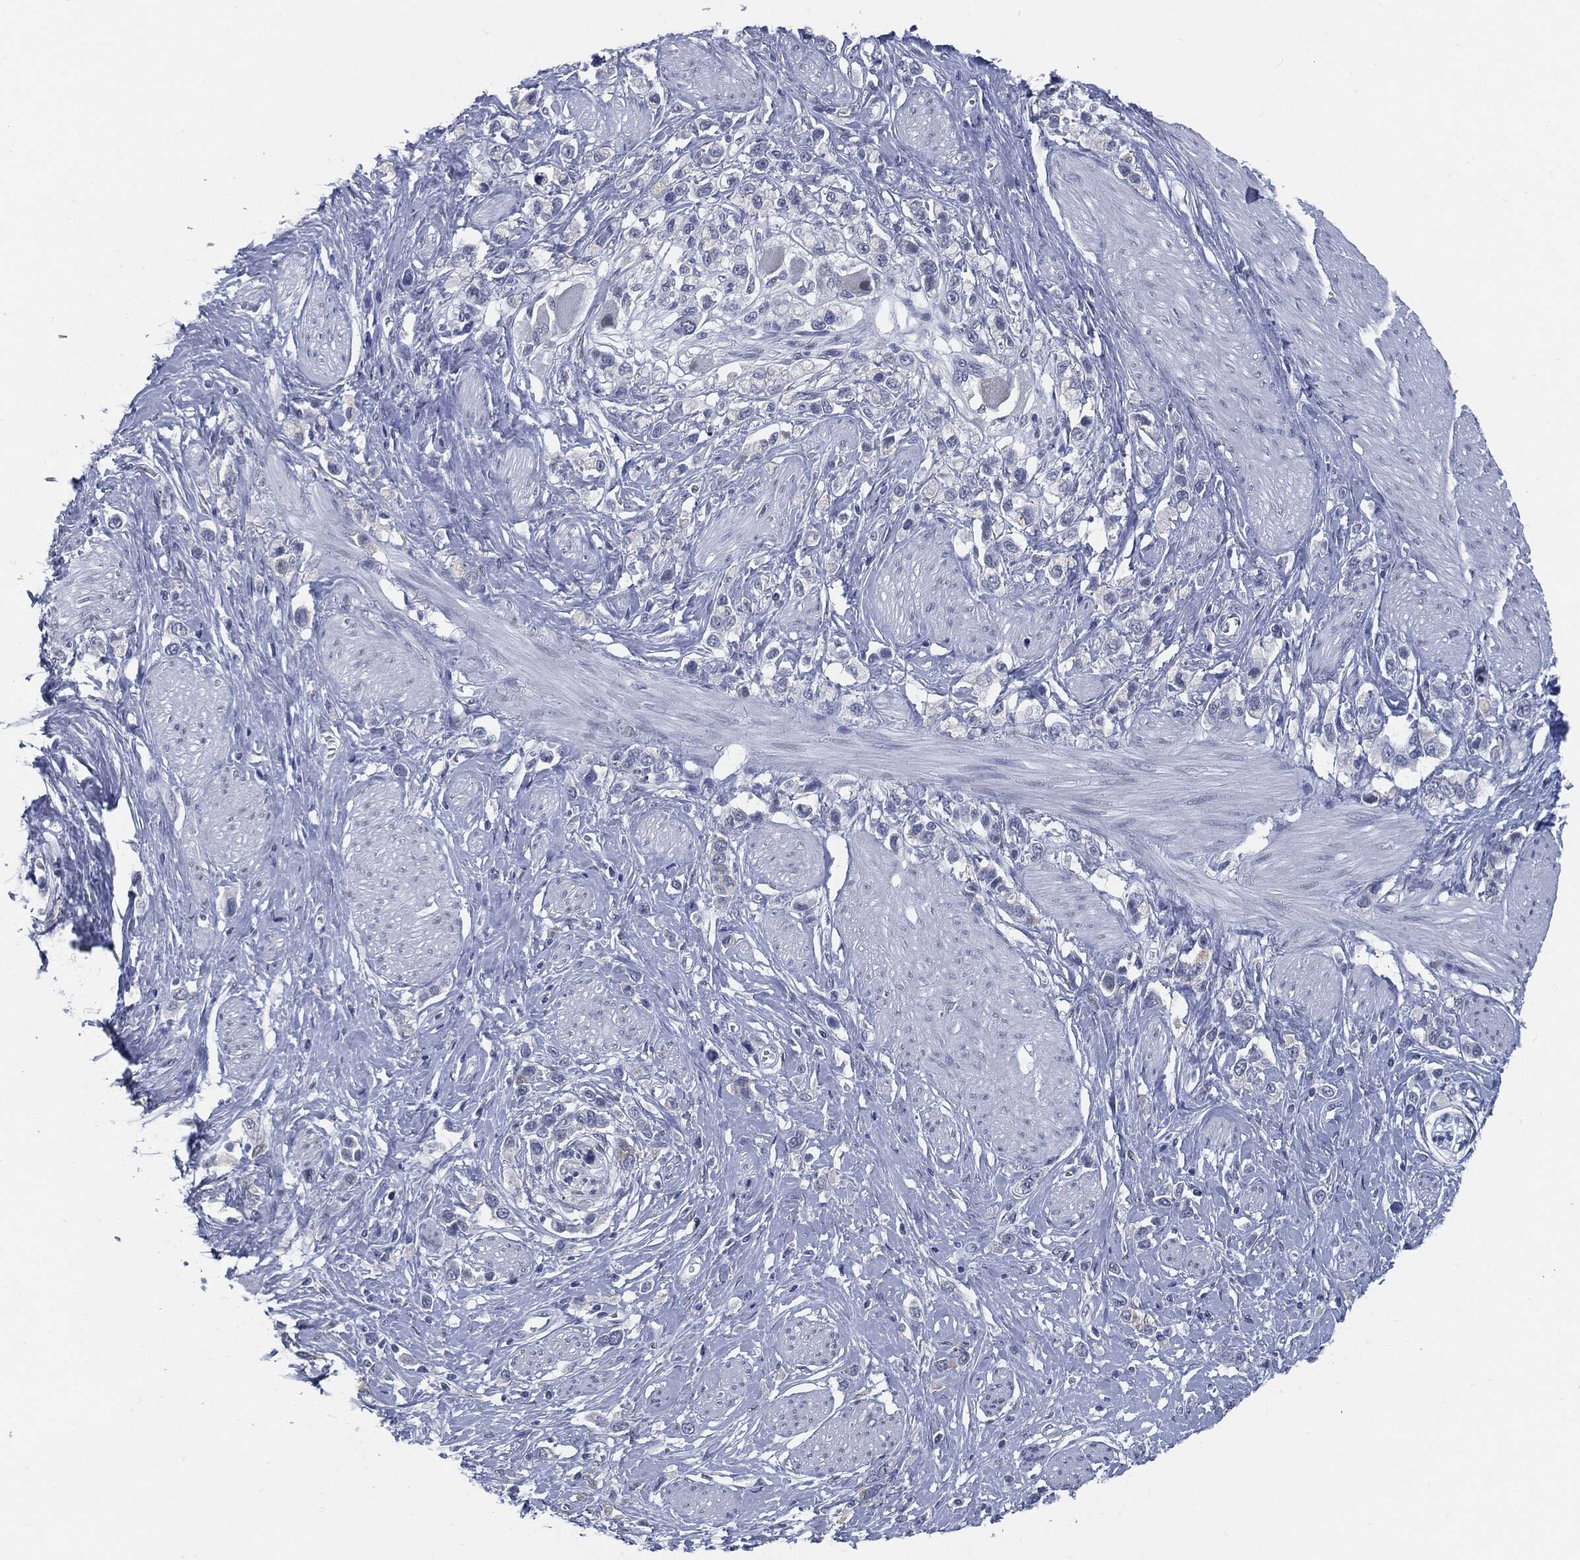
{"staining": {"intensity": "negative", "quantity": "none", "location": "none"}, "tissue": "stomach cancer", "cell_type": "Tumor cells", "image_type": "cancer", "snomed": [{"axis": "morphology", "description": "Normal tissue, NOS"}, {"axis": "morphology", "description": "Adenocarcinoma, NOS"}, {"axis": "morphology", "description": "Adenocarcinoma, High grade"}, {"axis": "topography", "description": "Stomach, upper"}, {"axis": "topography", "description": "Stomach"}], "caption": "Immunohistochemistry (IHC) of human adenocarcinoma (stomach) shows no staining in tumor cells. The staining was performed using DAB to visualize the protein expression in brown, while the nuclei were stained in blue with hematoxylin (Magnification: 20x).", "gene": "PROM1", "patient": {"sex": "female", "age": 65}}